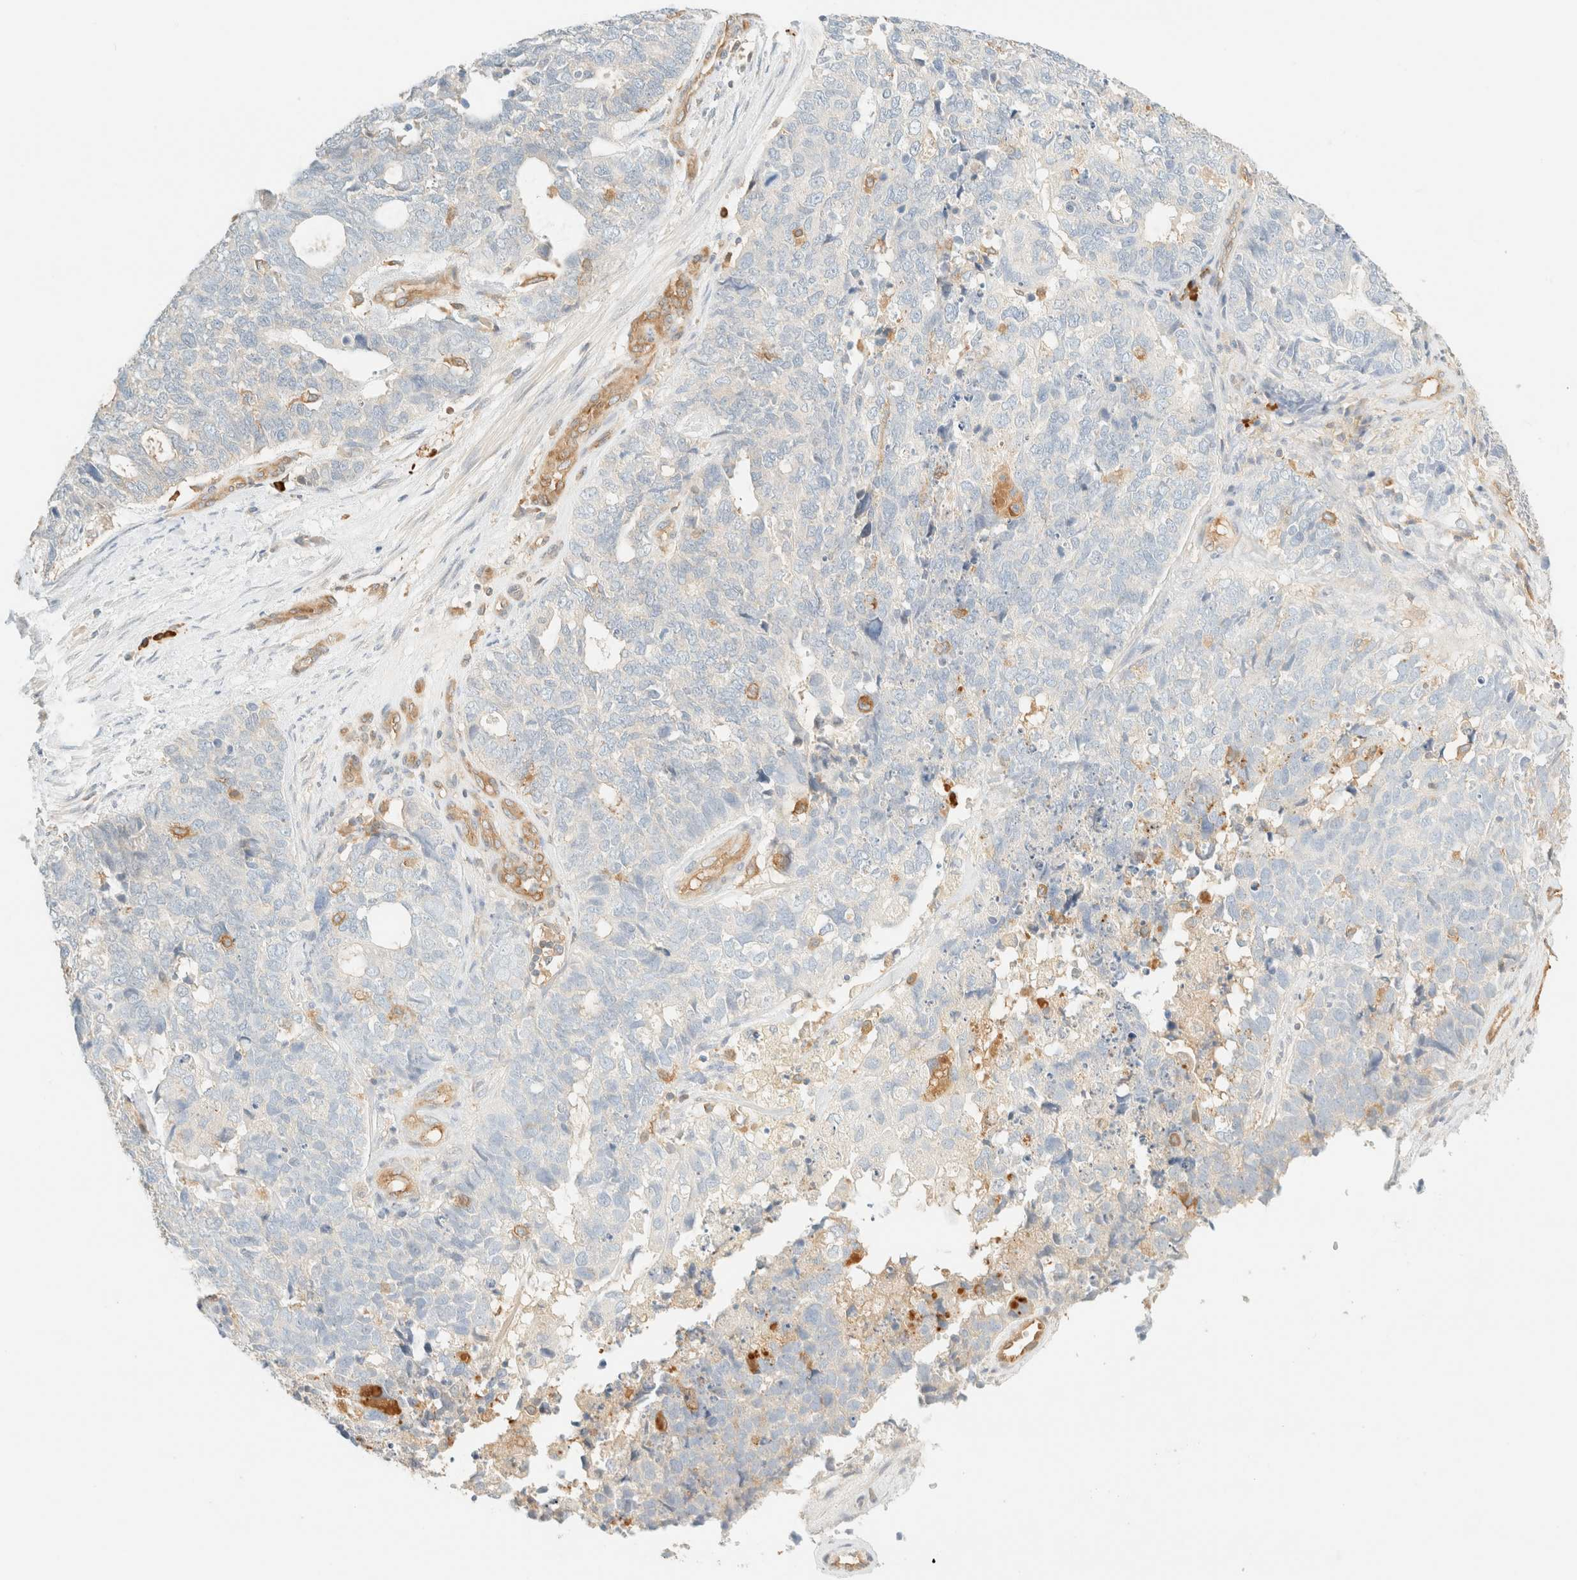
{"staining": {"intensity": "negative", "quantity": "none", "location": "none"}, "tissue": "cervical cancer", "cell_type": "Tumor cells", "image_type": "cancer", "snomed": [{"axis": "morphology", "description": "Squamous cell carcinoma, NOS"}, {"axis": "topography", "description": "Cervix"}], "caption": "Cervical cancer was stained to show a protein in brown. There is no significant expression in tumor cells. (DAB immunohistochemistry (IHC) with hematoxylin counter stain).", "gene": "FHOD1", "patient": {"sex": "female", "age": 63}}